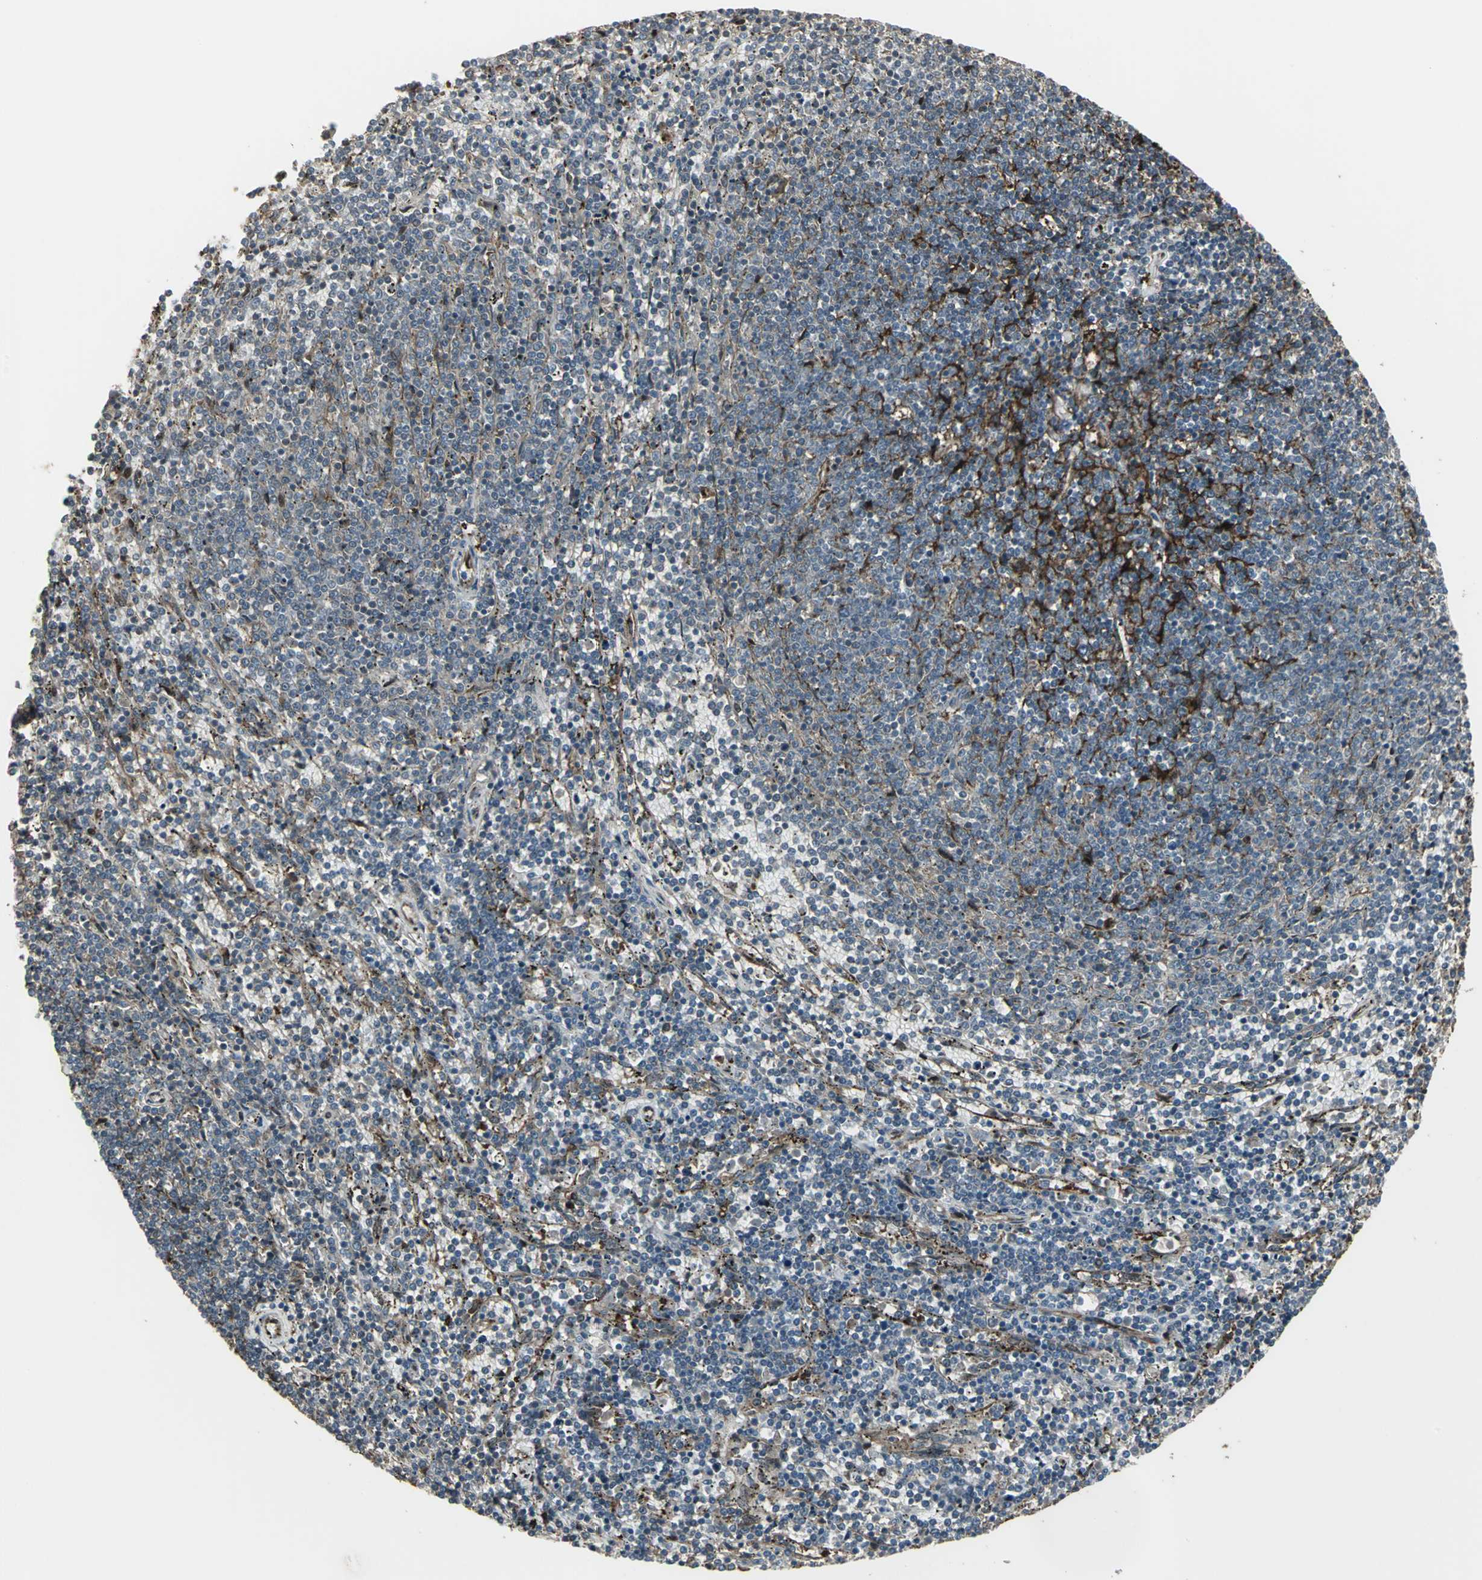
{"staining": {"intensity": "weak", "quantity": "25%-75%", "location": "cytoplasmic/membranous"}, "tissue": "lymphoma", "cell_type": "Tumor cells", "image_type": "cancer", "snomed": [{"axis": "morphology", "description": "Malignant lymphoma, non-Hodgkin's type, Low grade"}, {"axis": "topography", "description": "Spleen"}], "caption": "Protein staining exhibits weak cytoplasmic/membranous staining in about 25%-75% of tumor cells in malignant lymphoma, non-Hodgkin's type (low-grade).", "gene": "PRXL2B", "patient": {"sex": "female", "age": 50}}